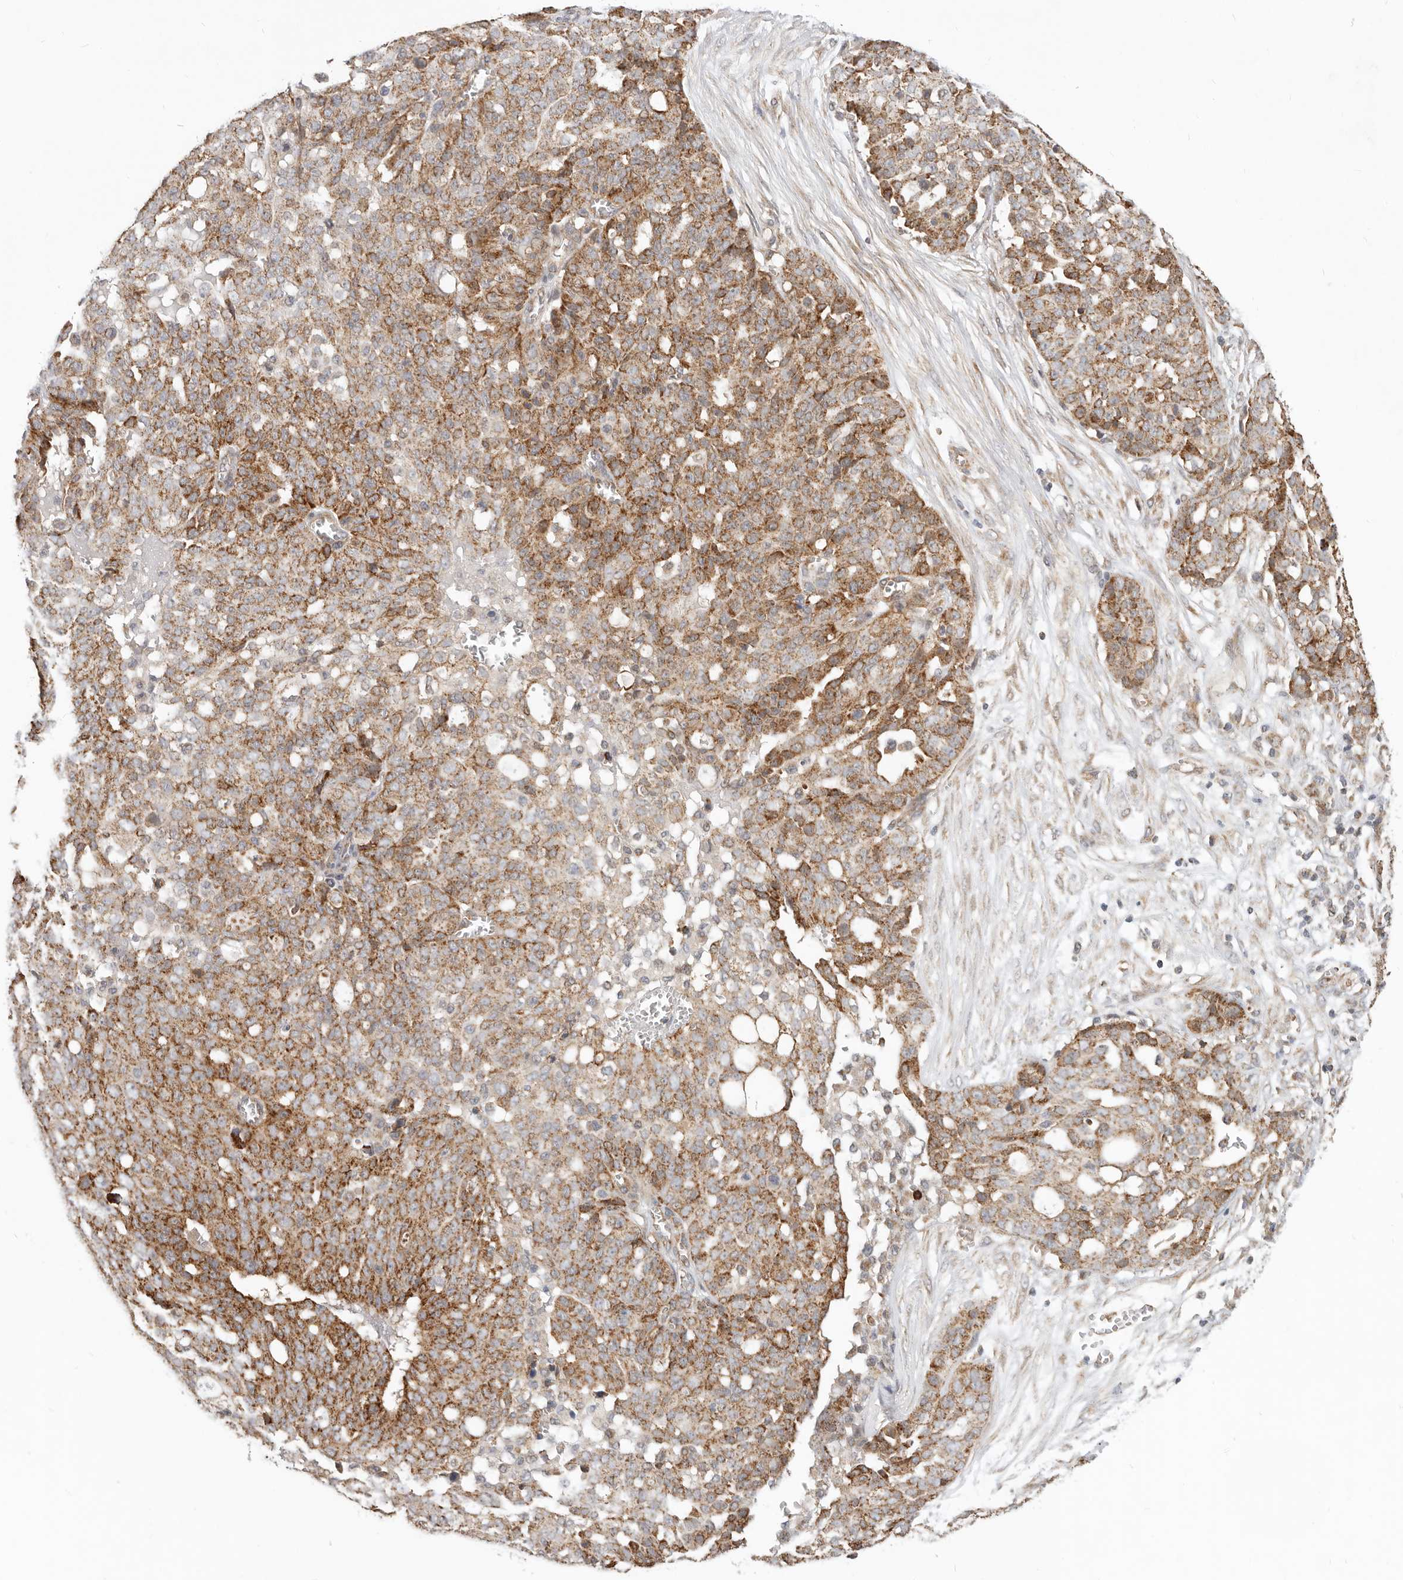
{"staining": {"intensity": "moderate", "quantity": ">75%", "location": "cytoplasmic/membranous"}, "tissue": "ovarian cancer", "cell_type": "Tumor cells", "image_type": "cancer", "snomed": [{"axis": "morphology", "description": "Cystadenocarcinoma, serous, NOS"}, {"axis": "topography", "description": "Soft tissue"}, {"axis": "topography", "description": "Ovary"}], "caption": "Moderate cytoplasmic/membranous staining for a protein is present in approximately >75% of tumor cells of ovarian cancer (serous cystadenocarcinoma) using IHC.", "gene": "USP49", "patient": {"sex": "female", "age": 57}}